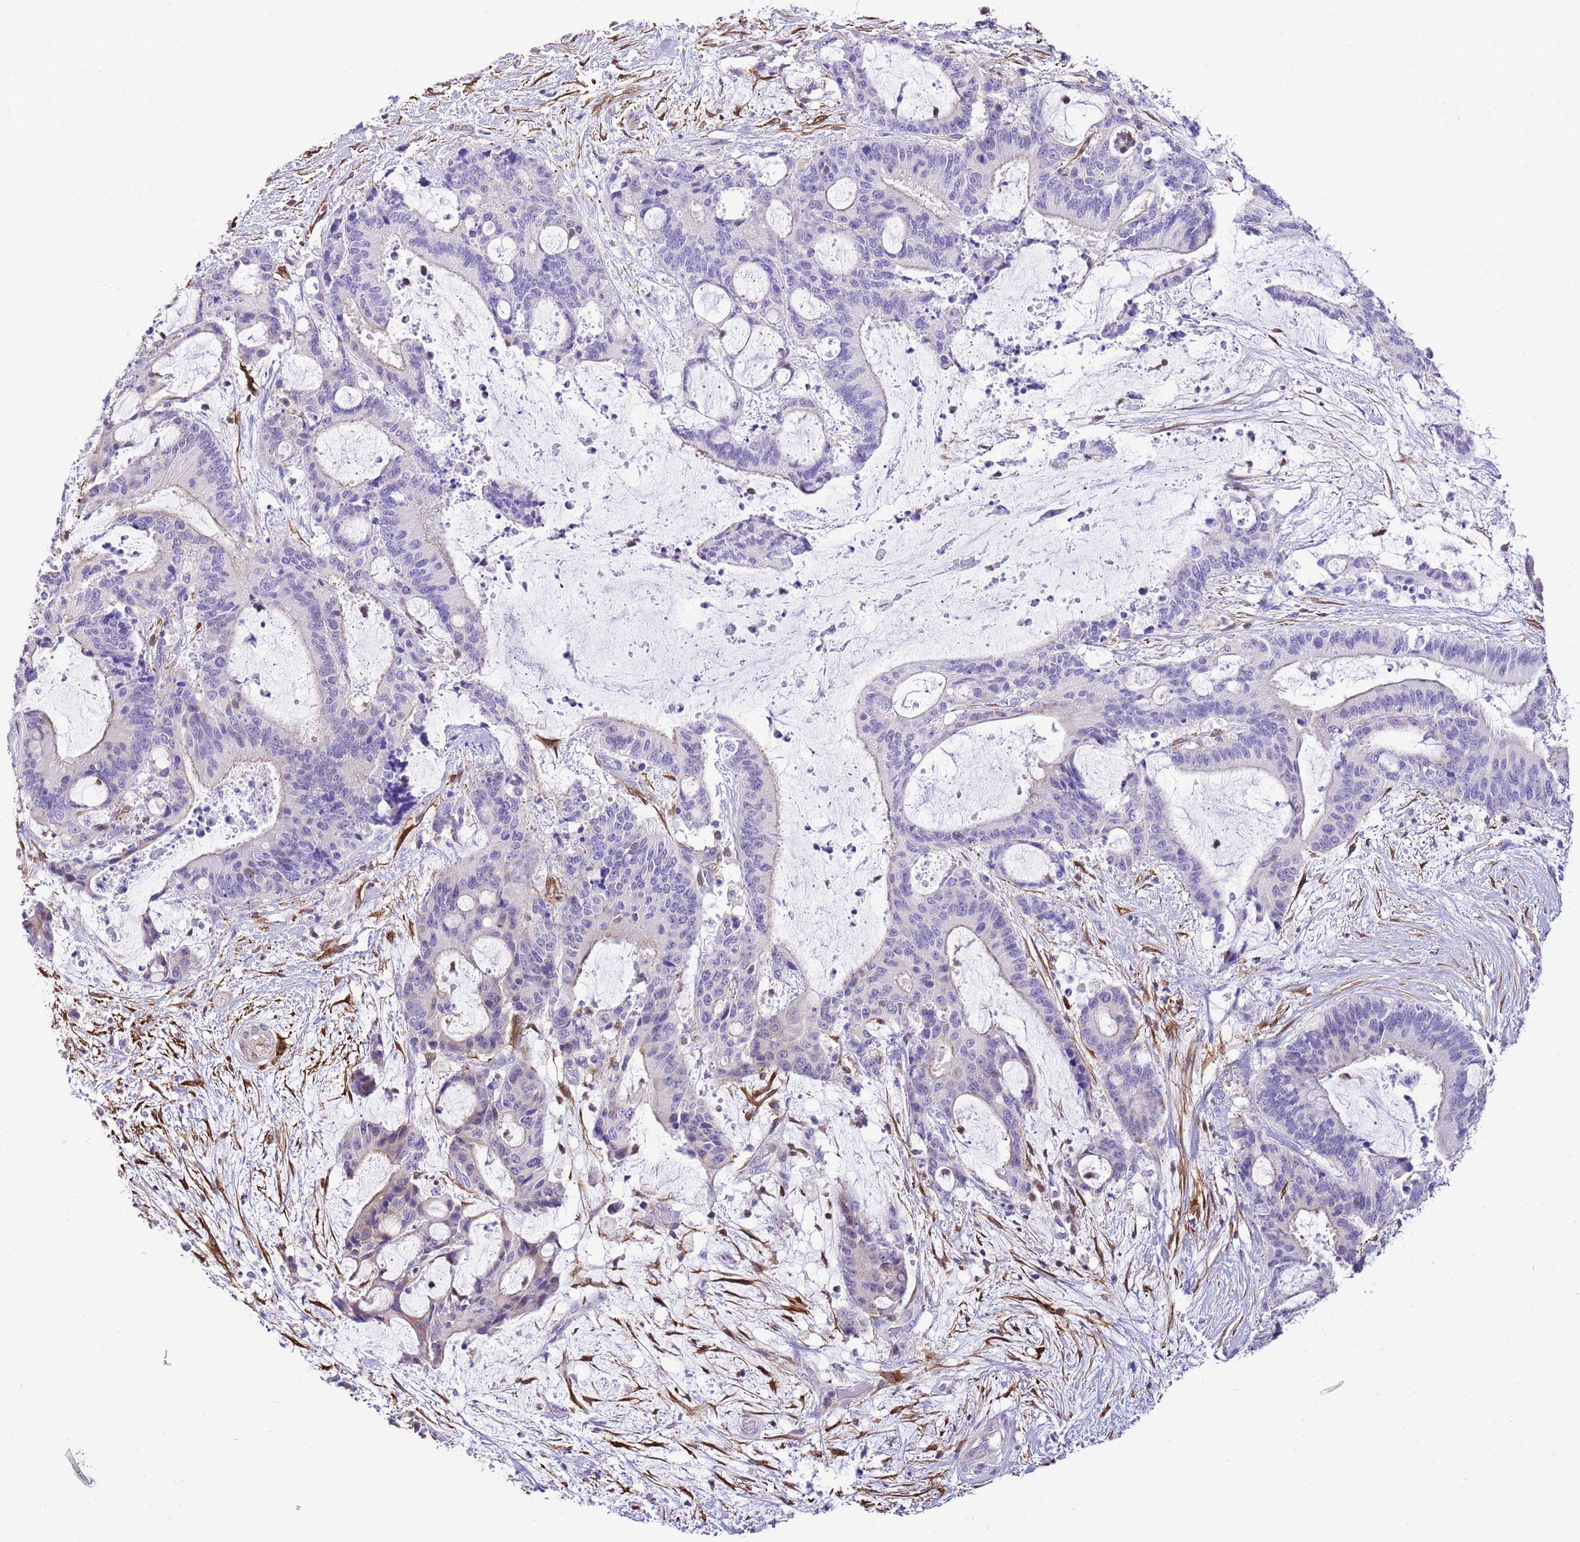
{"staining": {"intensity": "negative", "quantity": "none", "location": "none"}, "tissue": "liver cancer", "cell_type": "Tumor cells", "image_type": "cancer", "snomed": [{"axis": "morphology", "description": "Normal tissue, NOS"}, {"axis": "morphology", "description": "Cholangiocarcinoma"}, {"axis": "topography", "description": "Liver"}, {"axis": "topography", "description": "Peripheral nerve tissue"}], "caption": "Immunohistochemical staining of cholangiocarcinoma (liver) demonstrates no significant staining in tumor cells.", "gene": "CNN2", "patient": {"sex": "female", "age": 73}}